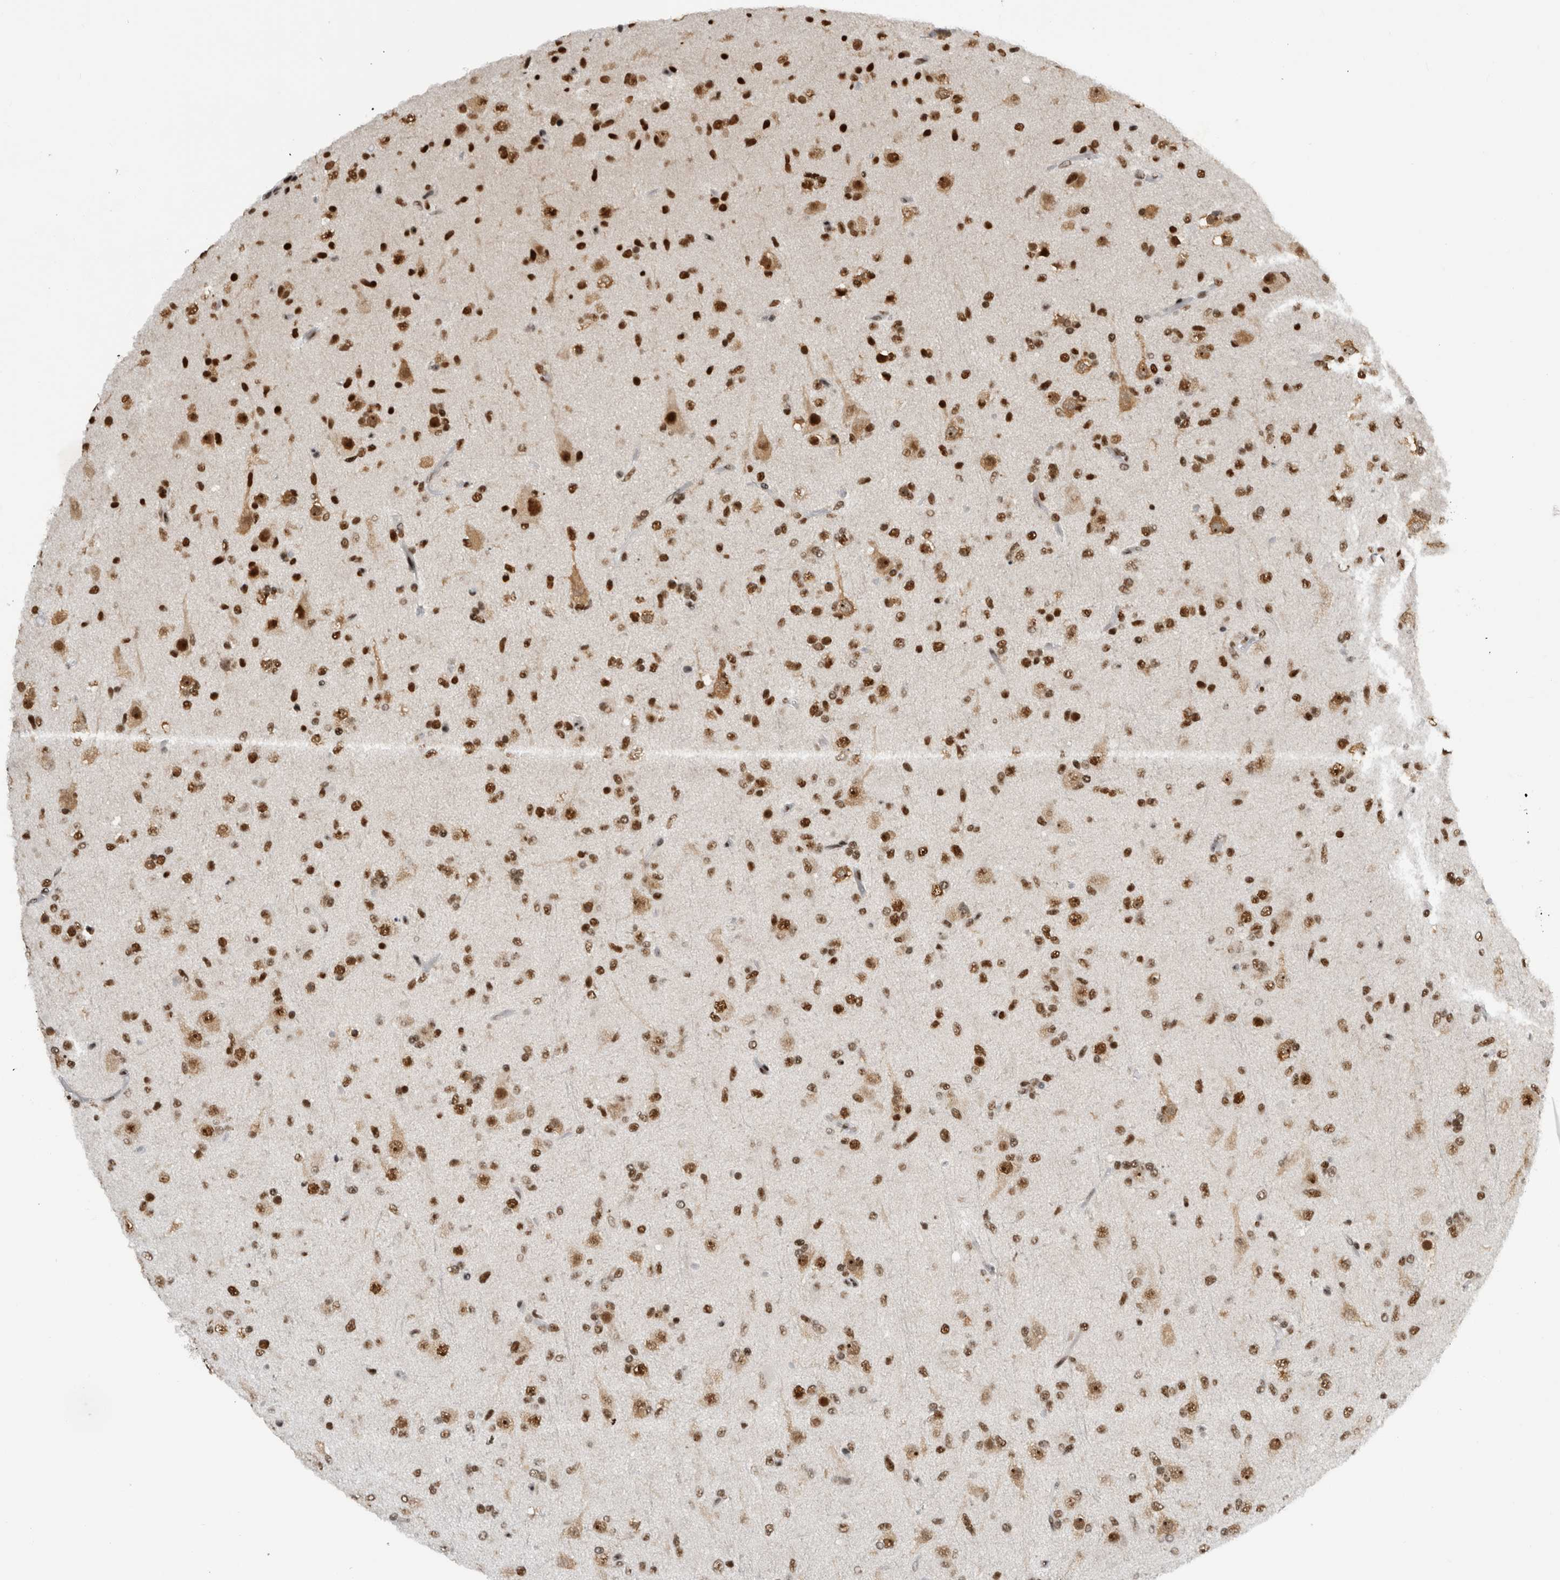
{"staining": {"intensity": "strong", "quantity": ">75%", "location": "nuclear"}, "tissue": "glioma", "cell_type": "Tumor cells", "image_type": "cancer", "snomed": [{"axis": "morphology", "description": "Glioma, malignant, Low grade"}, {"axis": "topography", "description": "Brain"}], "caption": "High-magnification brightfield microscopy of malignant glioma (low-grade) stained with DAB (3,3'-diaminobenzidine) (brown) and counterstained with hematoxylin (blue). tumor cells exhibit strong nuclear staining is appreciated in about>75% of cells.", "gene": "ZSCAN2", "patient": {"sex": "male", "age": 65}}